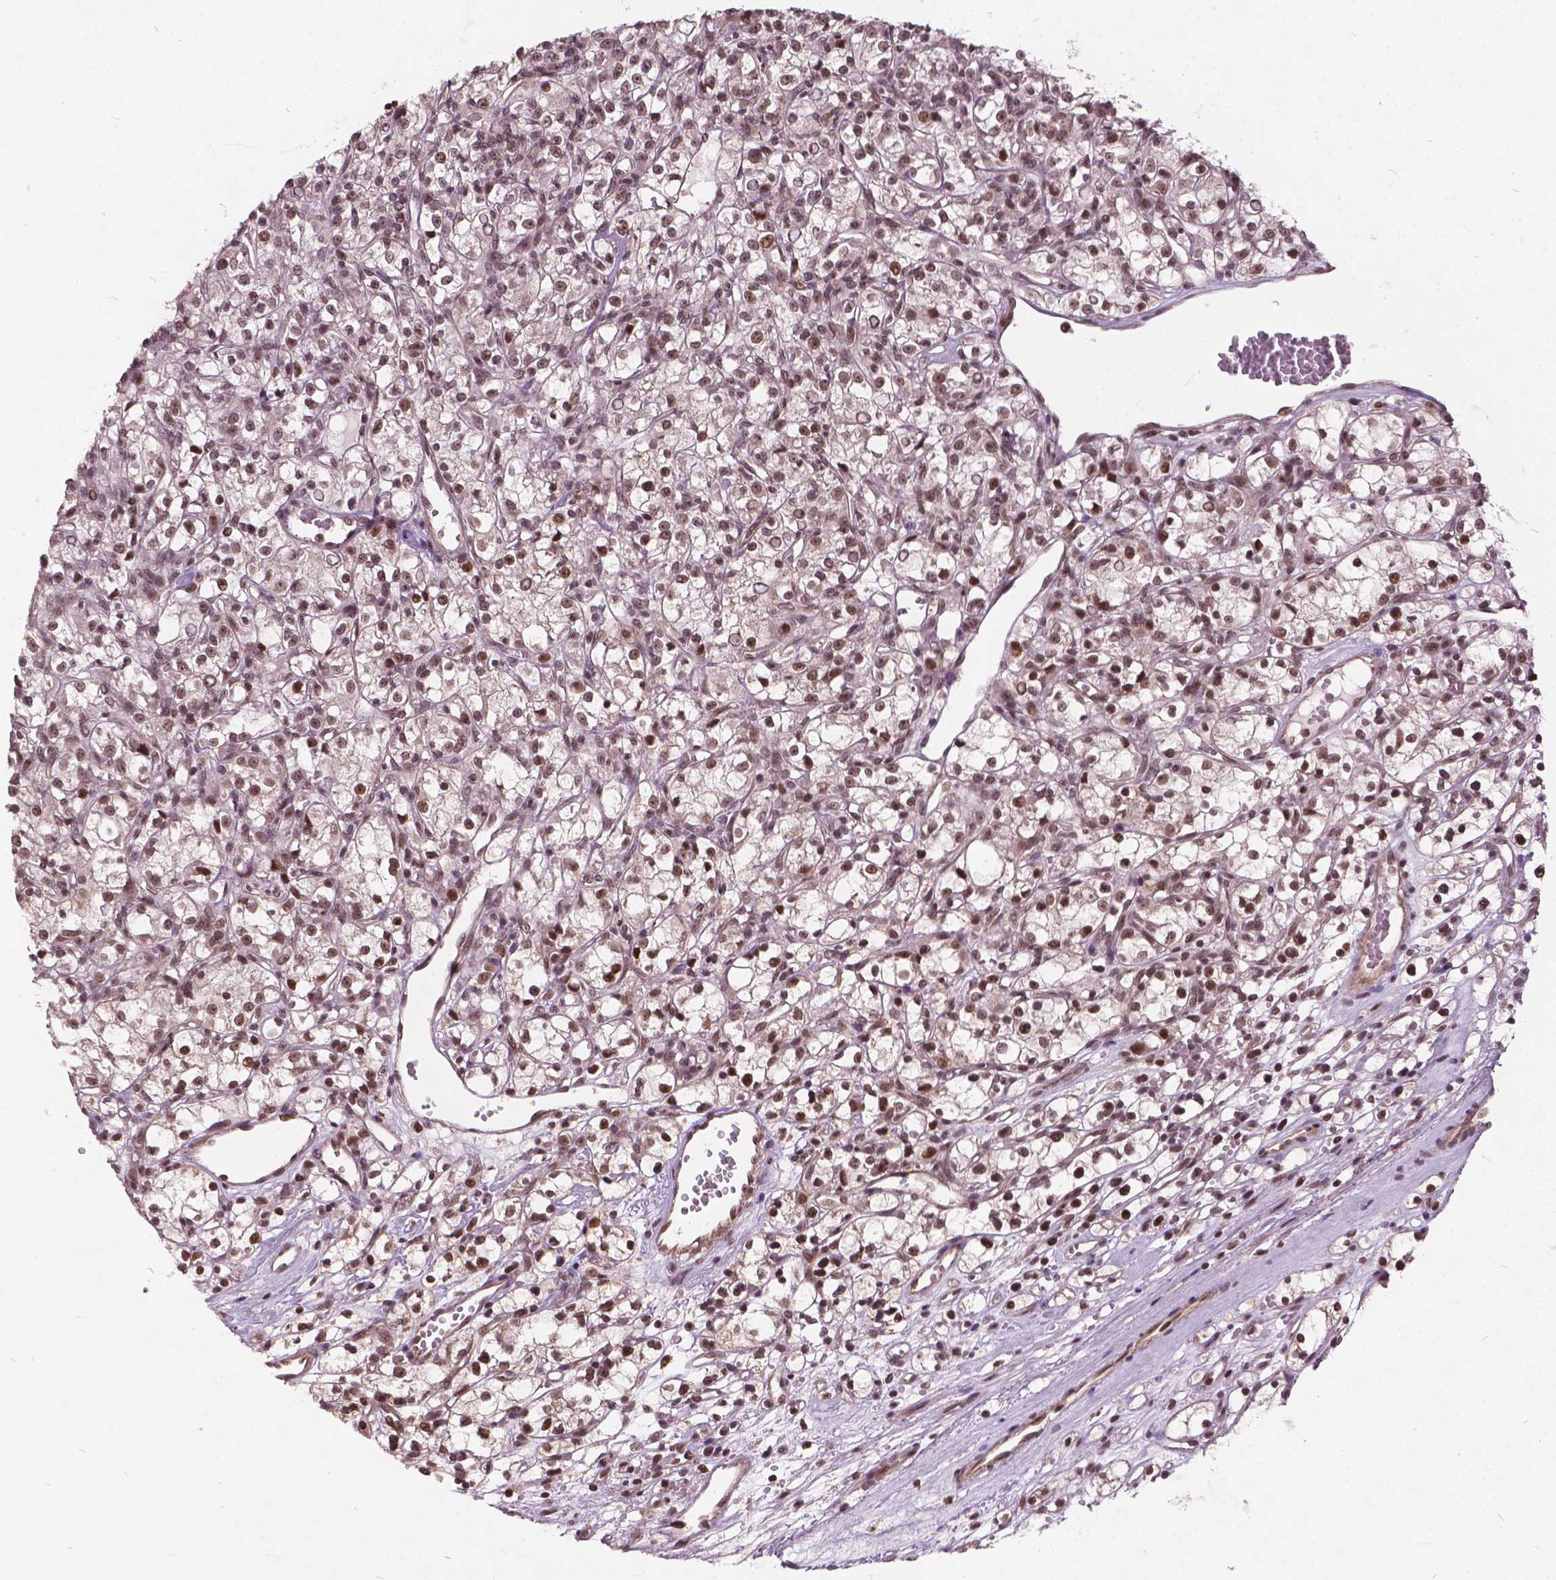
{"staining": {"intensity": "moderate", "quantity": ">75%", "location": "nuclear"}, "tissue": "renal cancer", "cell_type": "Tumor cells", "image_type": "cancer", "snomed": [{"axis": "morphology", "description": "Adenocarcinoma, NOS"}, {"axis": "topography", "description": "Kidney"}], "caption": "Approximately >75% of tumor cells in renal cancer demonstrate moderate nuclear protein expression as visualized by brown immunohistochemical staining.", "gene": "GPS2", "patient": {"sex": "female", "age": 59}}